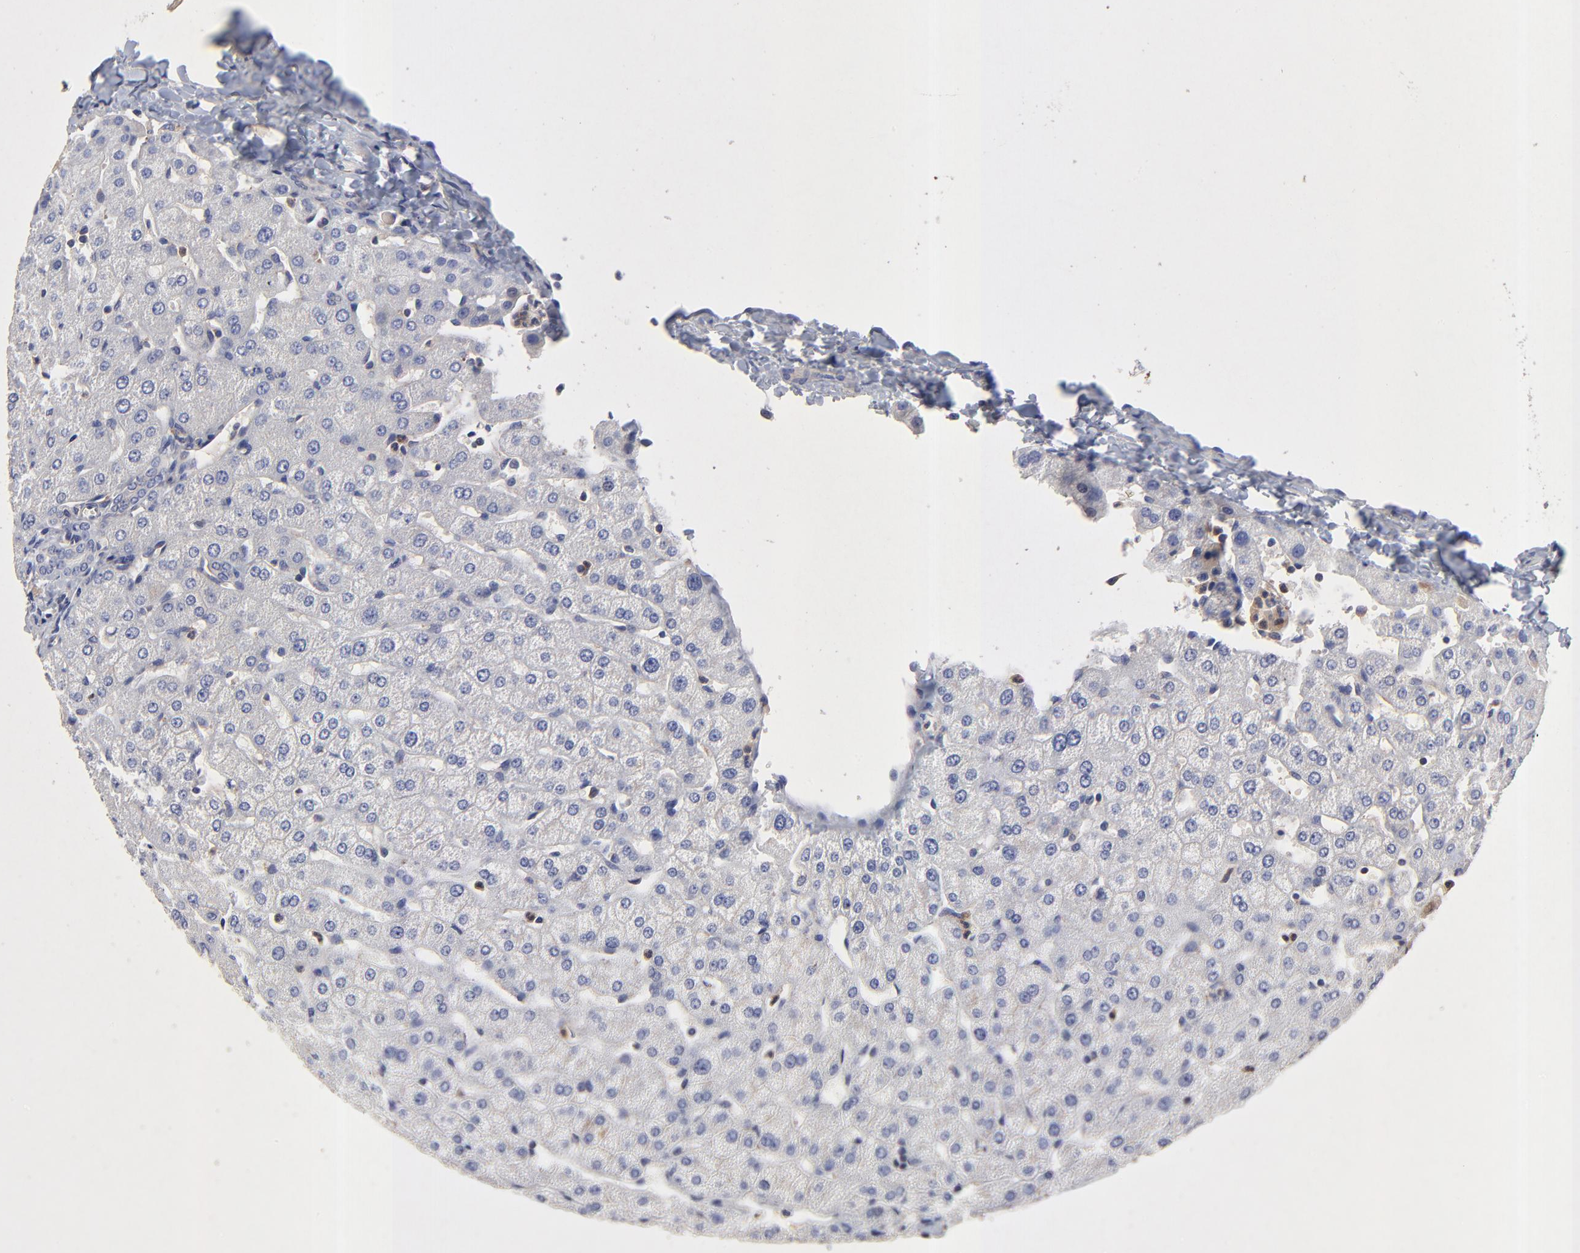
{"staining": {"intensity": "negative", "quantity": "none", "location": "none"}, "tissue": "liver", "cell_type": "Cholangiocytes", "image_type": "normal", "snomed": [{"axis": "morphology", "description": "Normal tissue, NOS"}, {"axis": "morphology", "description": "Fibrosis, NOS"}, {"axis": "topography", "description": "Liver"}], "caption": "DAB immunohistochemical staining of unremarkable human liver reveals no significant staining in cholangiocytes. (Immunohistochemistry (ihc), brightfield microscopy, high magnification).", "gene": "SULF2", "patient": {"sex": "female", "age": 29}}